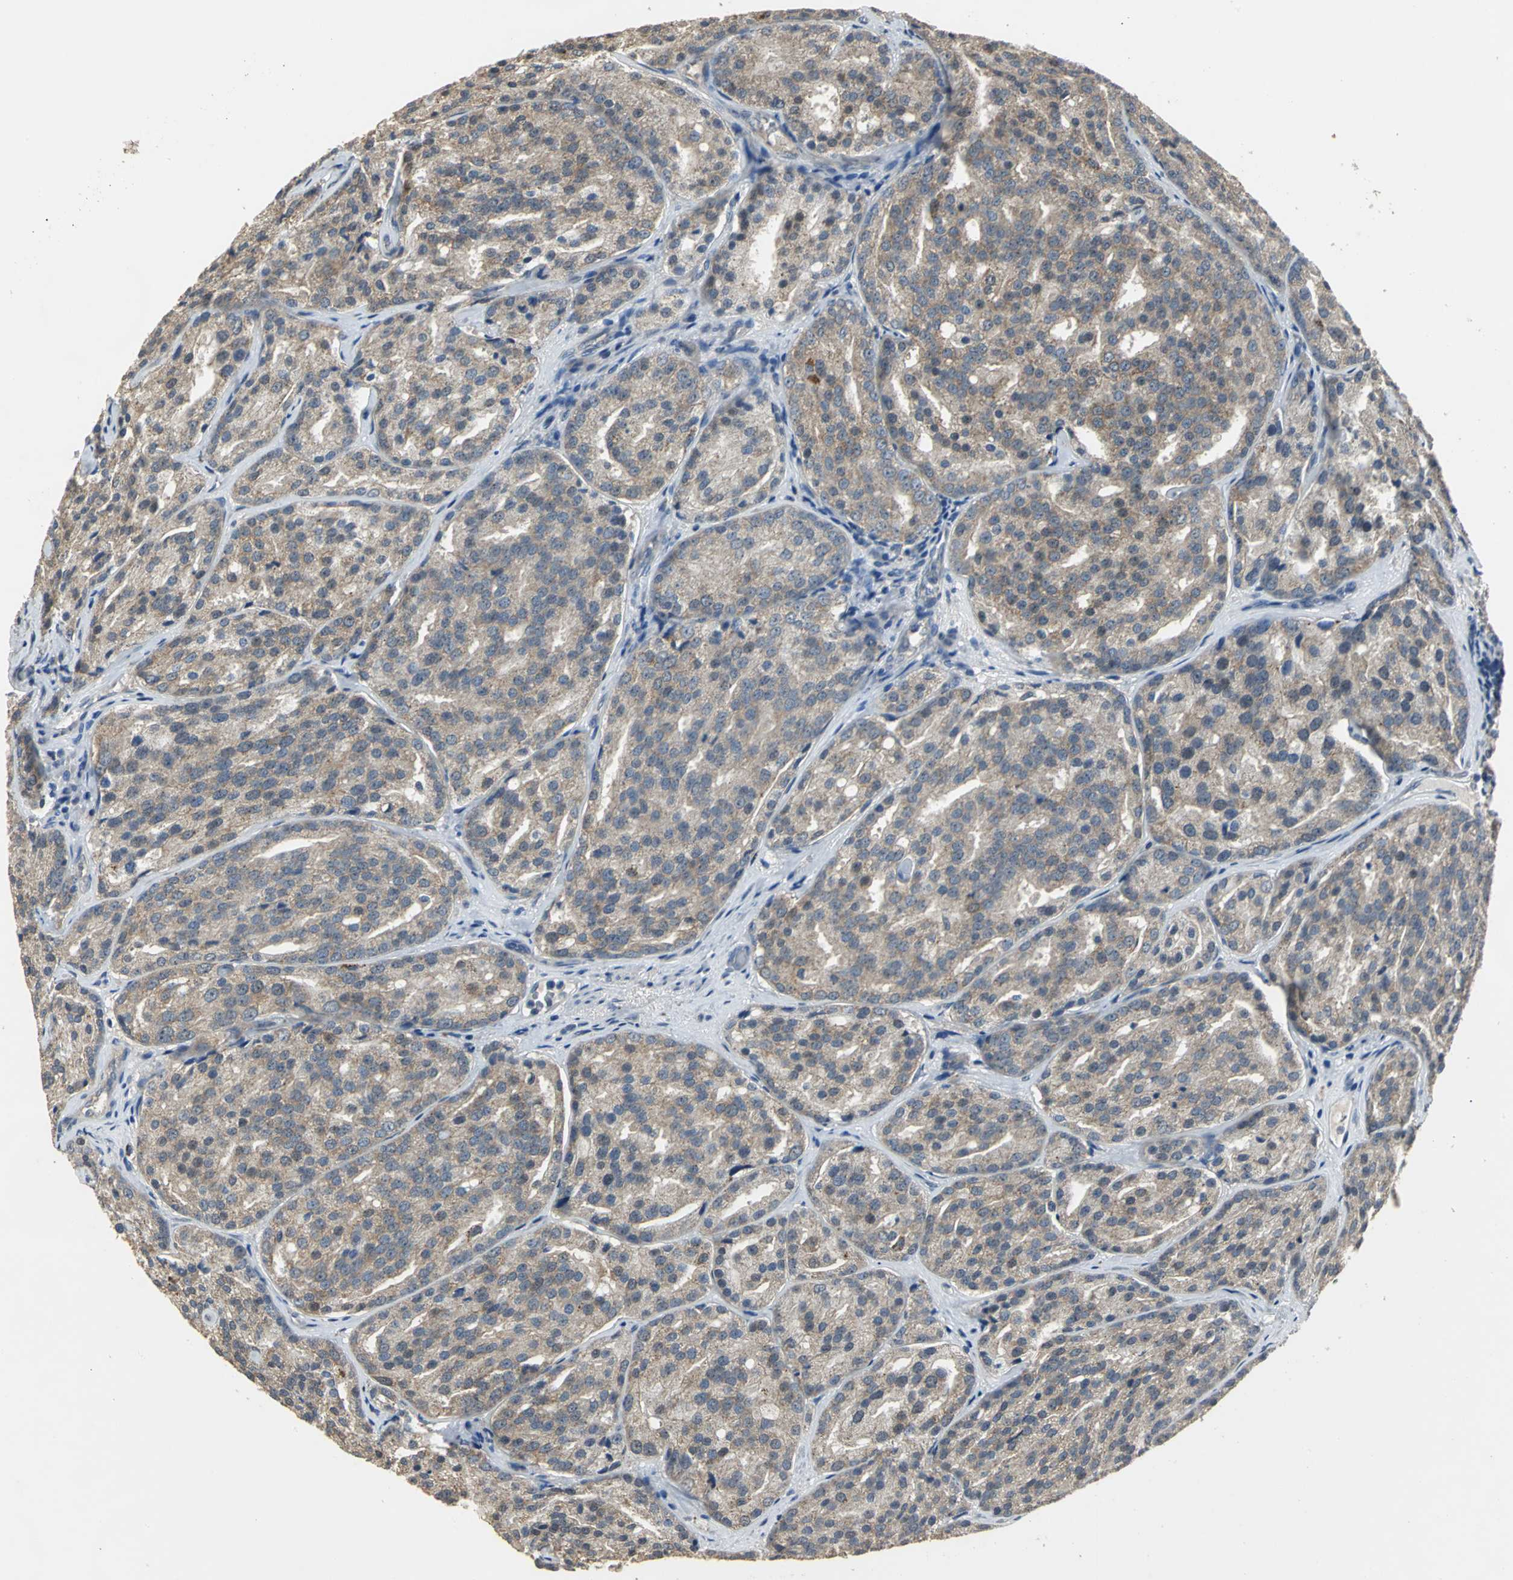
{"staining": {"intensity": "moderate", "quantity": ">75%", "location": "cytoplasmic/membranous"}, "tissue": "prostate cancer", "cell_type": "Tumor cells", "image_type": "cancer", "snomed": [{"axis": "morphology", "description": "Adenocarcinoma, High grade"}, {"axis": "topography", "description": "Prostate"}], "caption": "Protein staining reveals moderate cytoplasmic/membranous staining in about >75% of tumor cells in adenocarcinoma (high-grade) (prostate).", "gene": "OCLN", "patient": {"sex": "male", "age": 64}}